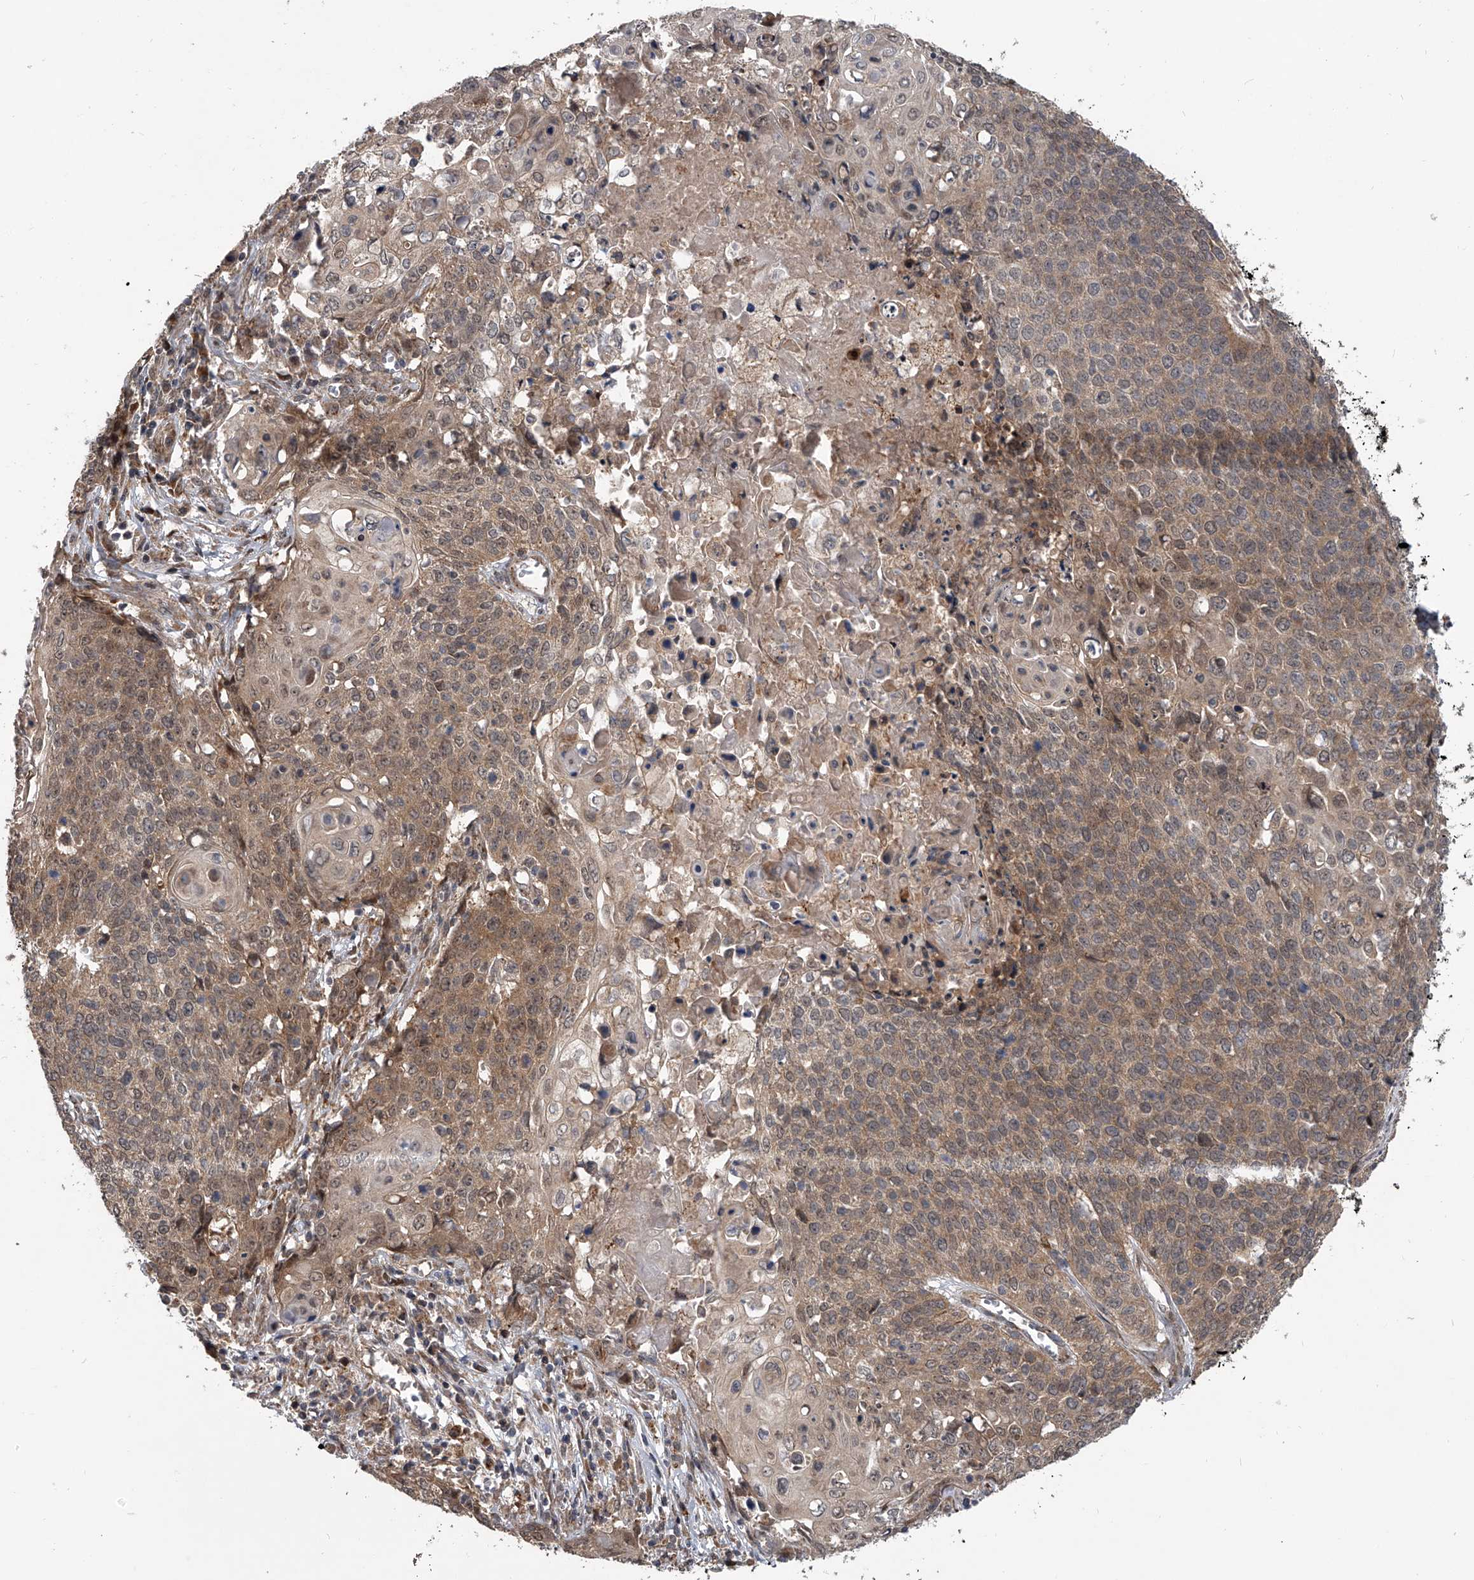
{"staining": {"intensity": "moderate", "quantity": ">75%", "location": "cytoplasmic/membranous"}, "tissue": "cervical cancer", "cell_type": "Tumor cells", "image_type": "cancer", "snomed": [{"axis": "morphology", "description": "Squamous cell carcinoma, NOS"}, {"axis": "topography", "description": "Cervix"}], "caption": "A high-resolution histopathology image shows immunohistochemistry (IHC) staining of cervical squamous cell carcinoma, which displays moderate cytoplasmic/membranous staining in about >75% of tumor cells. (brown staining indicates protein expression, while blue staining denotes nuclei).", "gene": "GEMIN8", "patient": {"sex": "female", "age": 39}}